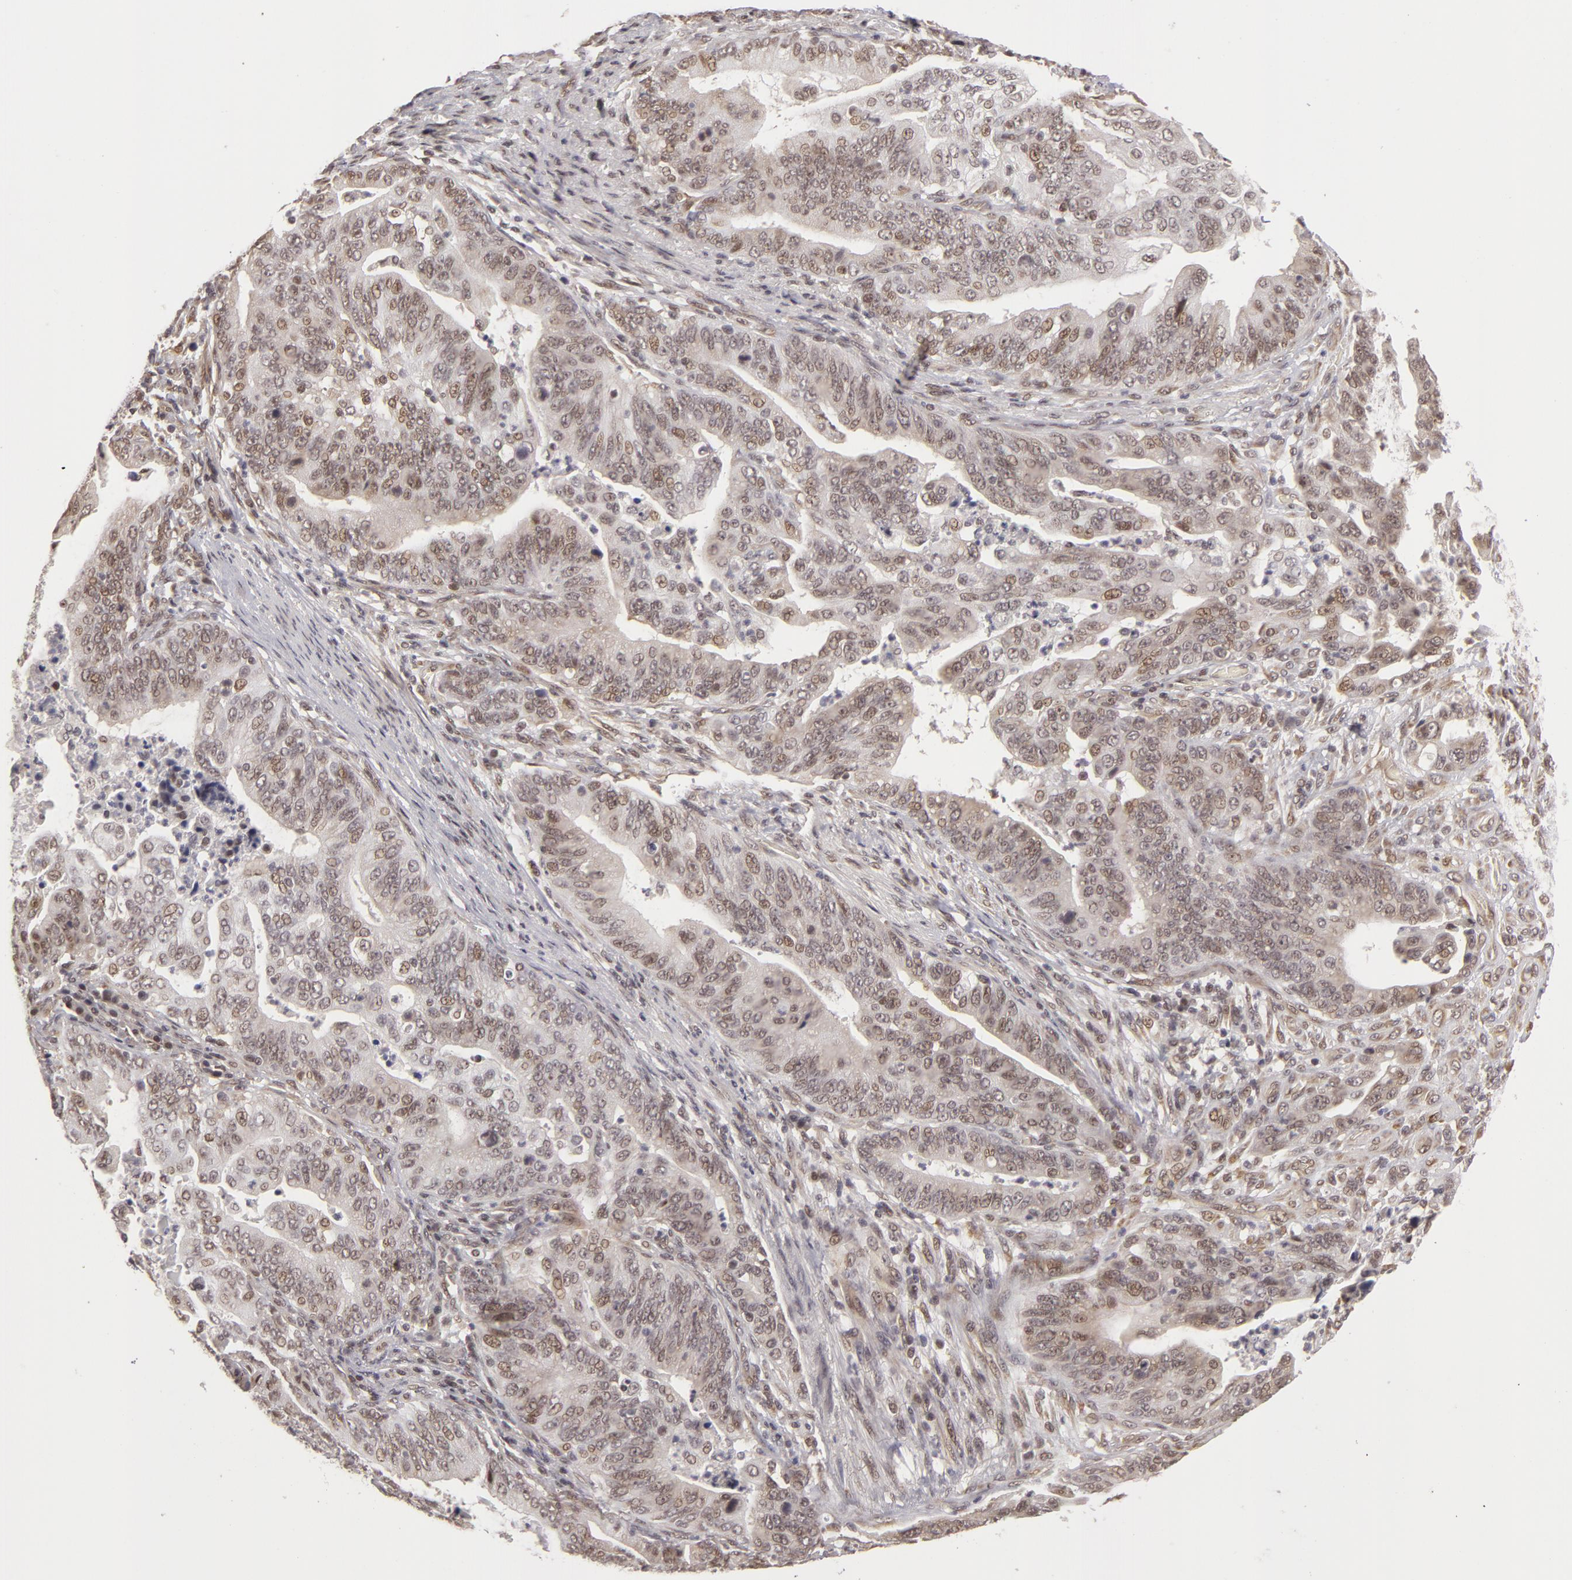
{"staining": {"intensity": "weak", "quantity": "25%-75%", "location": "nuclear"}, "tissue": "stomach cancer", "cell_type": "Tumor cells", "image_type": "cancer", "snomed": [{"axis": "morphology", "description": "Adenocarcinoma, NOS"}, {"axis": "topography", "description": "Stomach, upper"}], "caption": "Immunohistochemistry (DAB (3,3'-diaminobenzidine)) staining of adenocarcinoma (stomach) exhibits weak nuclear protein staining in about 25%-75% of tumor cells. The protein is stained brown, and the nuclei are stained in blue (DAB IHC with brightfield microscopy, high magnification).", "gene": "ZNF133", "patient": {"sex": "female", "age": 50}}